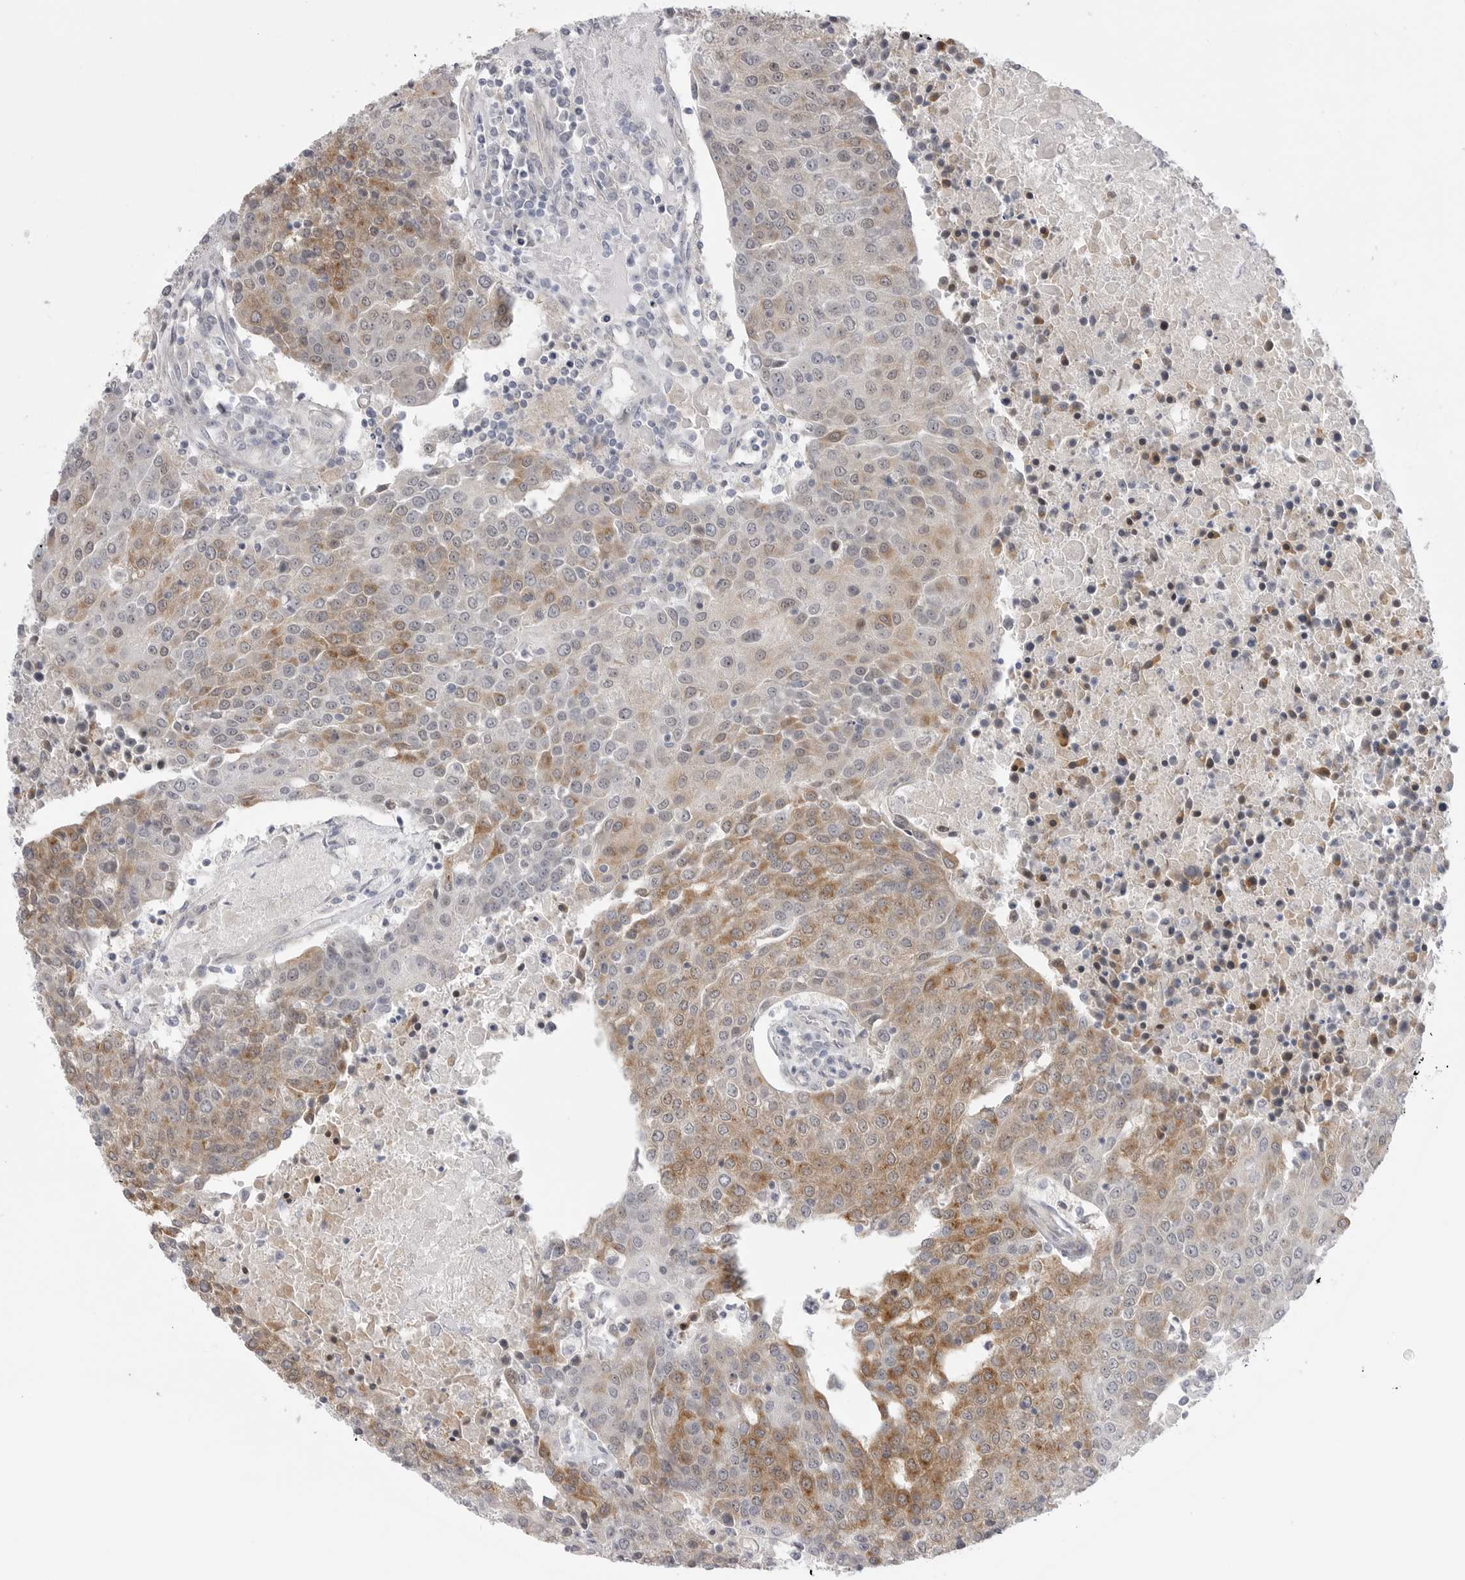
{"staining": {"intensity": "moderate", "quantity": ">75%", "location": "cytoplasmic/membranous"}, "tissue": "urothelial cancer", "cell_type": "Tumor cells", "image_type": "cancer", "snomed": [{"axis": "morphology", "description": "Urothelial carcinoma, High grade"}, {"axis": "topography", "description": "Urinary bladder"}], "caption": "There is medium levels of moderate cytoplasmic/membranous staining in tumor cells of urothelial carcinoma (high-grade), as demonstrated by immunohistochemical staining (brown color).", "gene": "GGT6", "patient": {"sex": "female", "age": 85}}